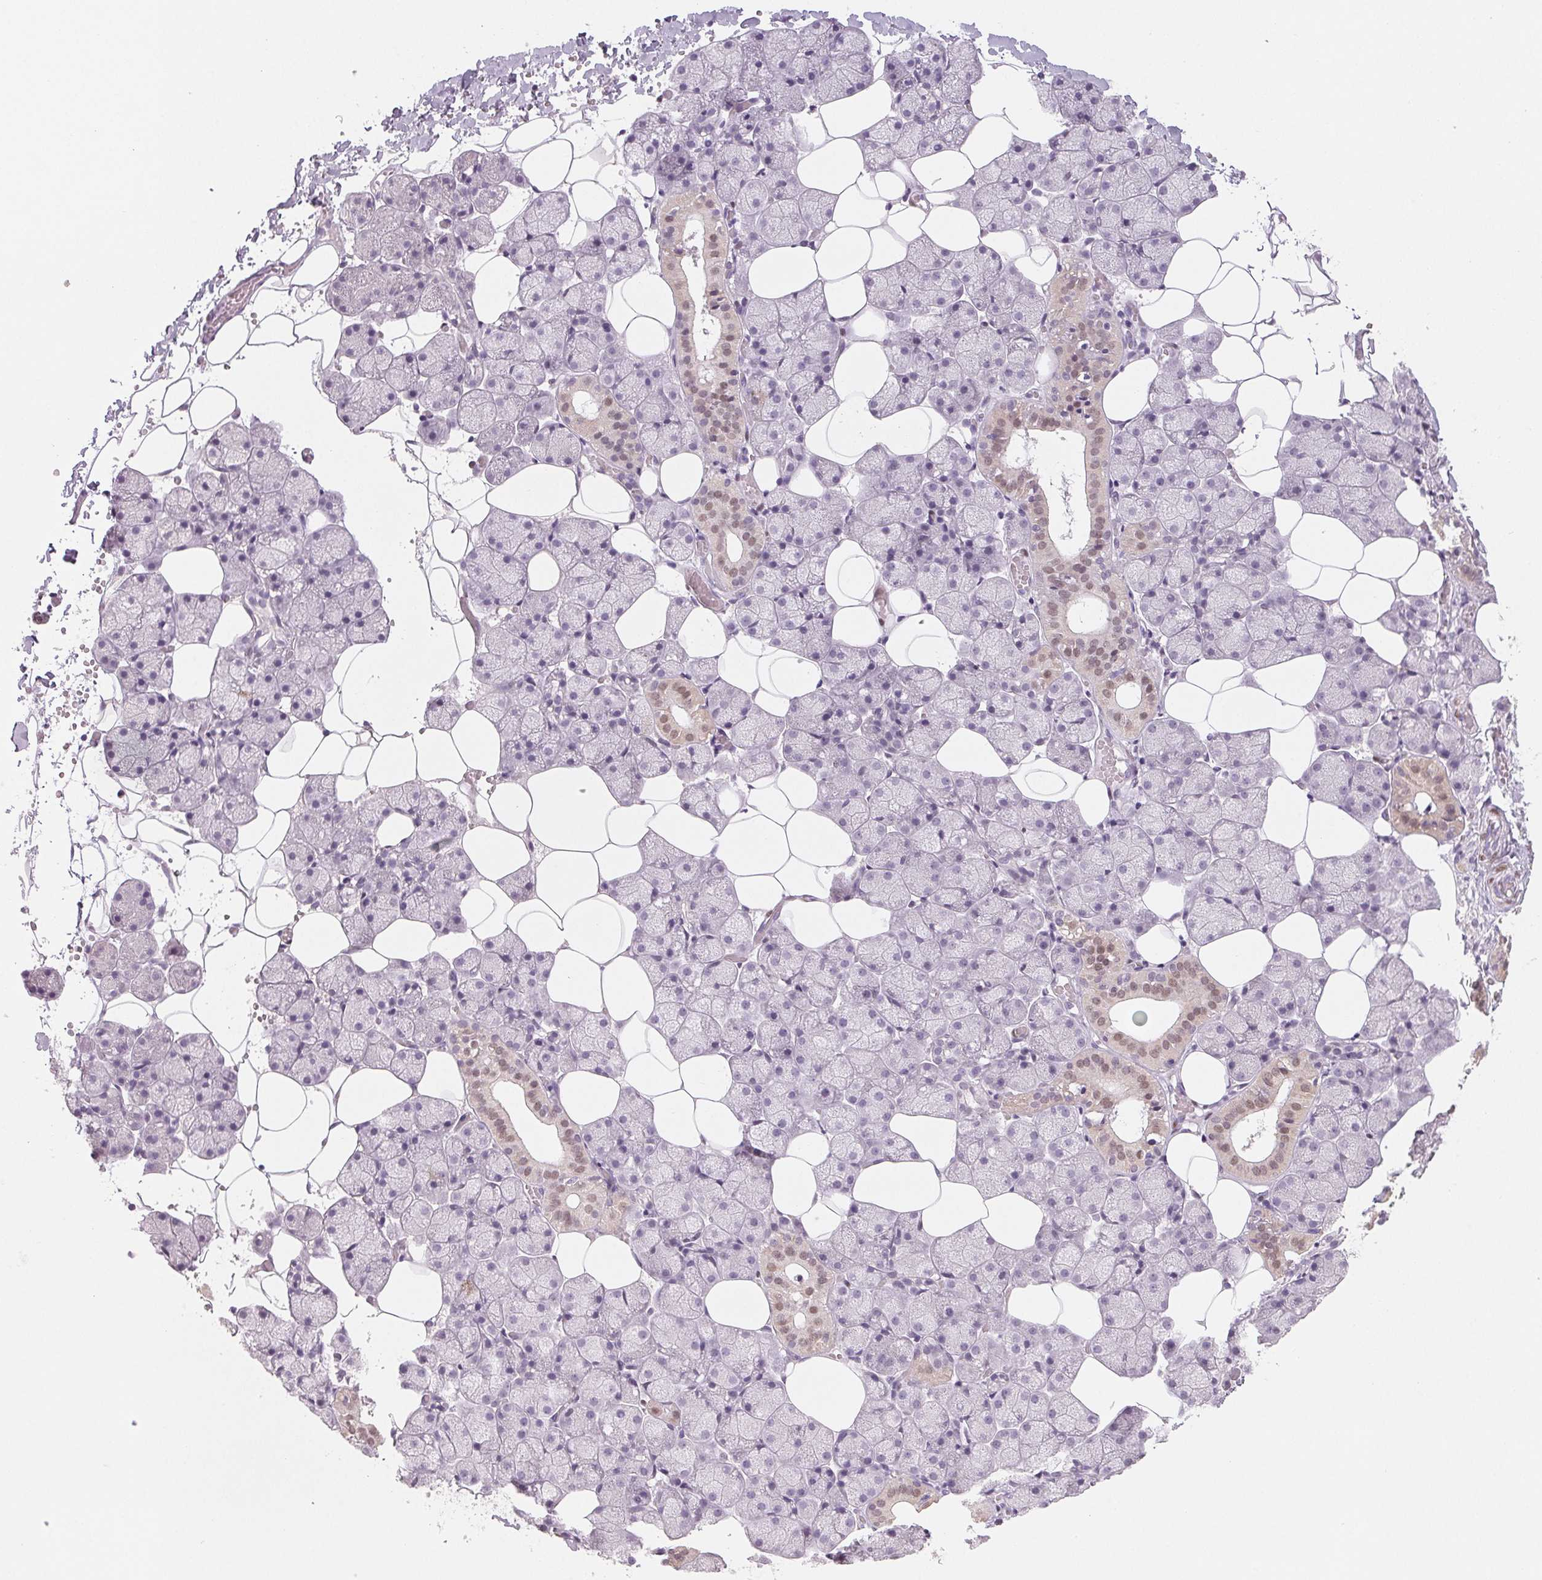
{"staining": {"intensity": "moderate", "quantity": "<25%", "location": "nuclear"}, "tissue": "salivary gland", "cell_type": "Glandular cells", "image_type": "normal", "snomed": [{"axis": "morphology", "description": "Normal tissue, NOS"}, {"axis": "topography", "description": "Salivary gland"}], "caption": "Immunohistochemical staining of benign salivary gland displays low levels of moderate nuclear expression in about <25% of glandular cells.", "gene": "SMARCD3", "patient": {"sex": "male", "age": 38}}